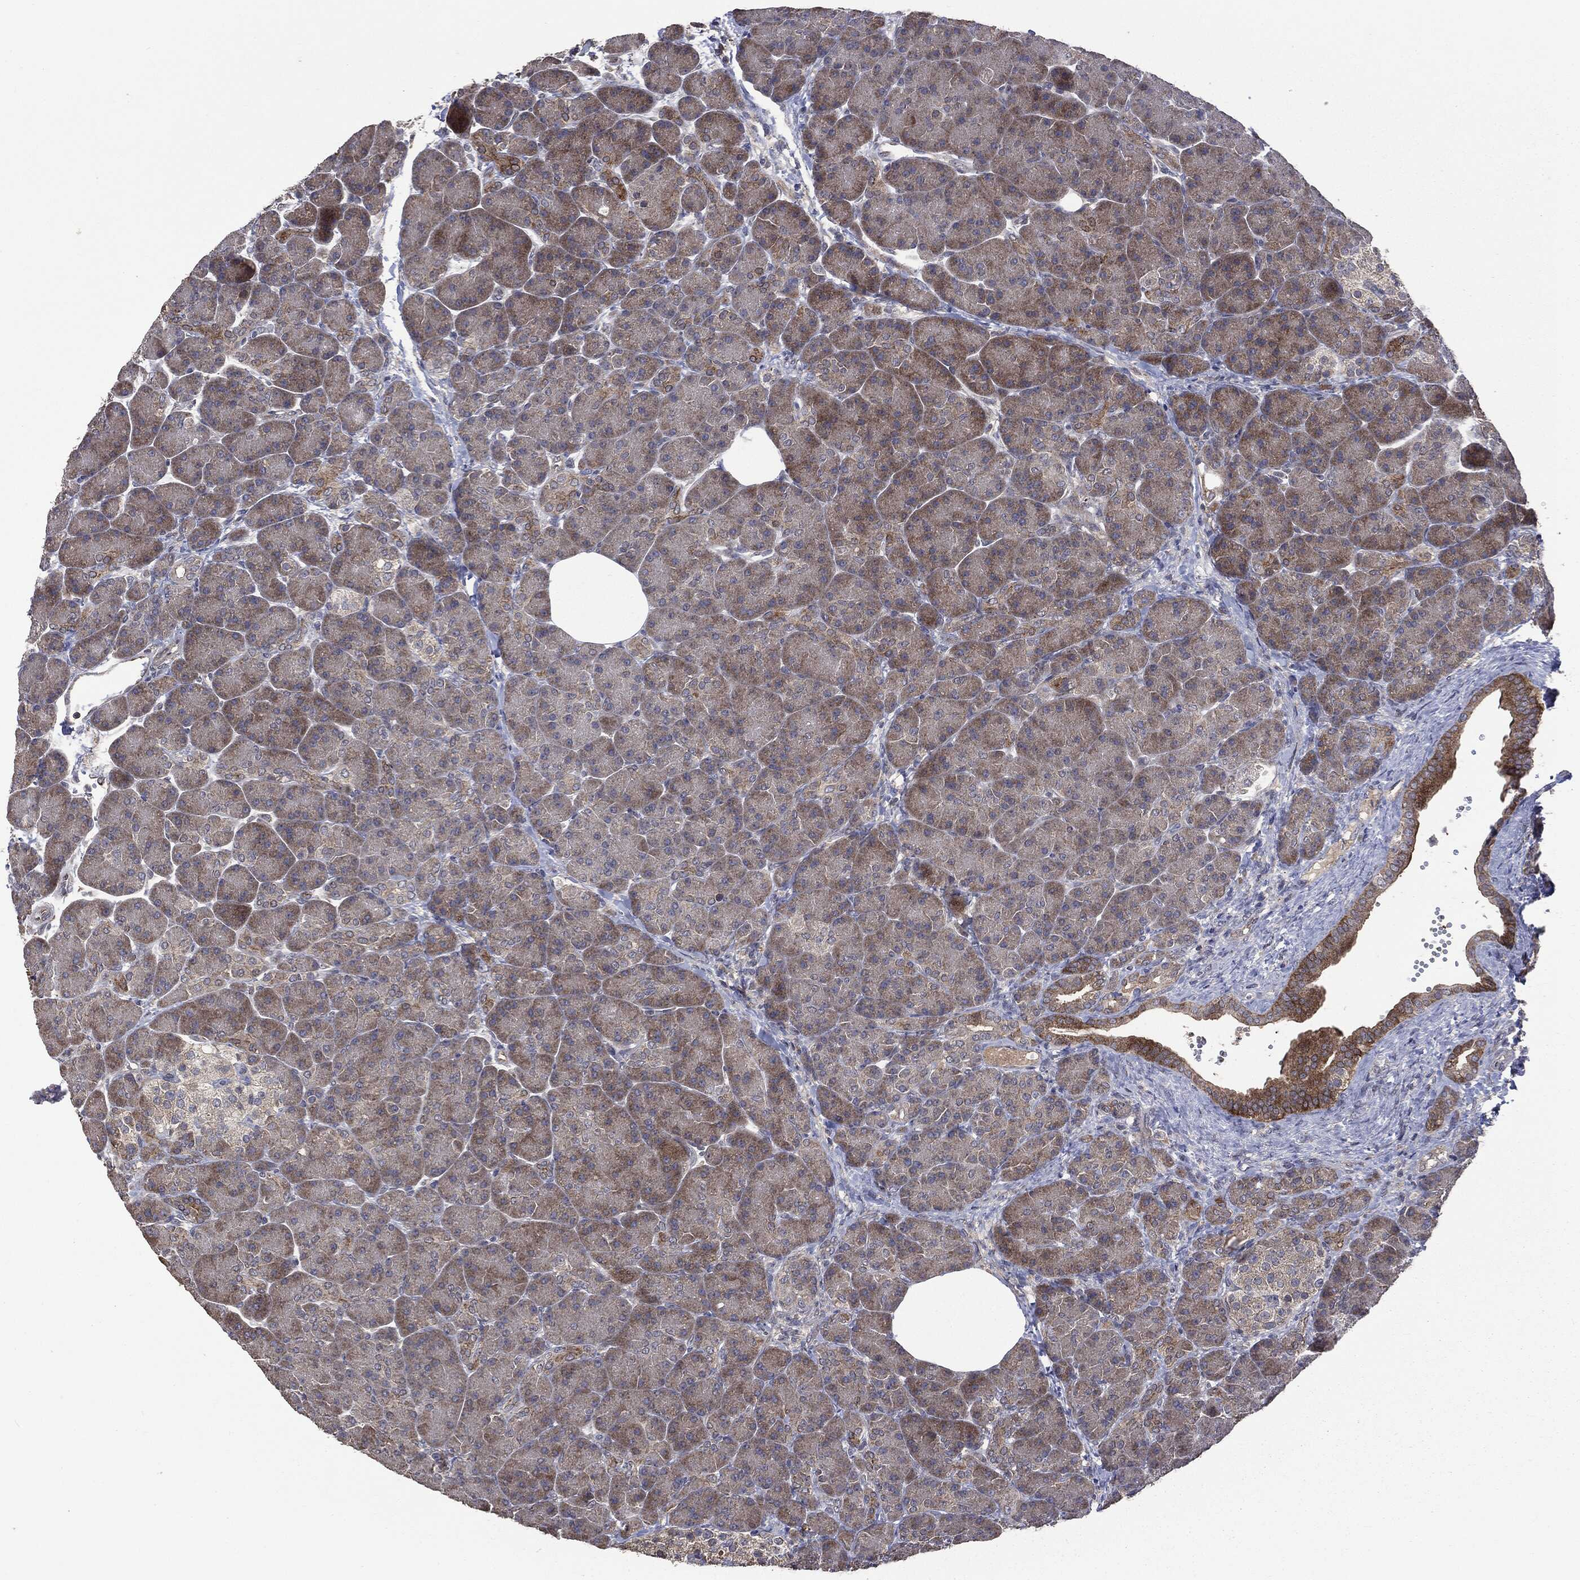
{"staining": {"intensity": "moderate", "quantity": "<25%", "location": "cytoplasmic/membranous"}, "tissue": "pancreas", "cell_type": "Exocrine glandular cells", "image_type": "normal", "snomed": [{"axis": "morphology", "description": "Normal tissue, NOS"}, {"axis": "topography", "description": "Pancreas"}], "caption": "This is a histology image of IHC staining of benign pancreas, which shows moderate expression in the cytoplasmic/membranous of exocrine glandular cells.", "gene": "MTOR", "patient": {"sex": "female", "age": 63}}